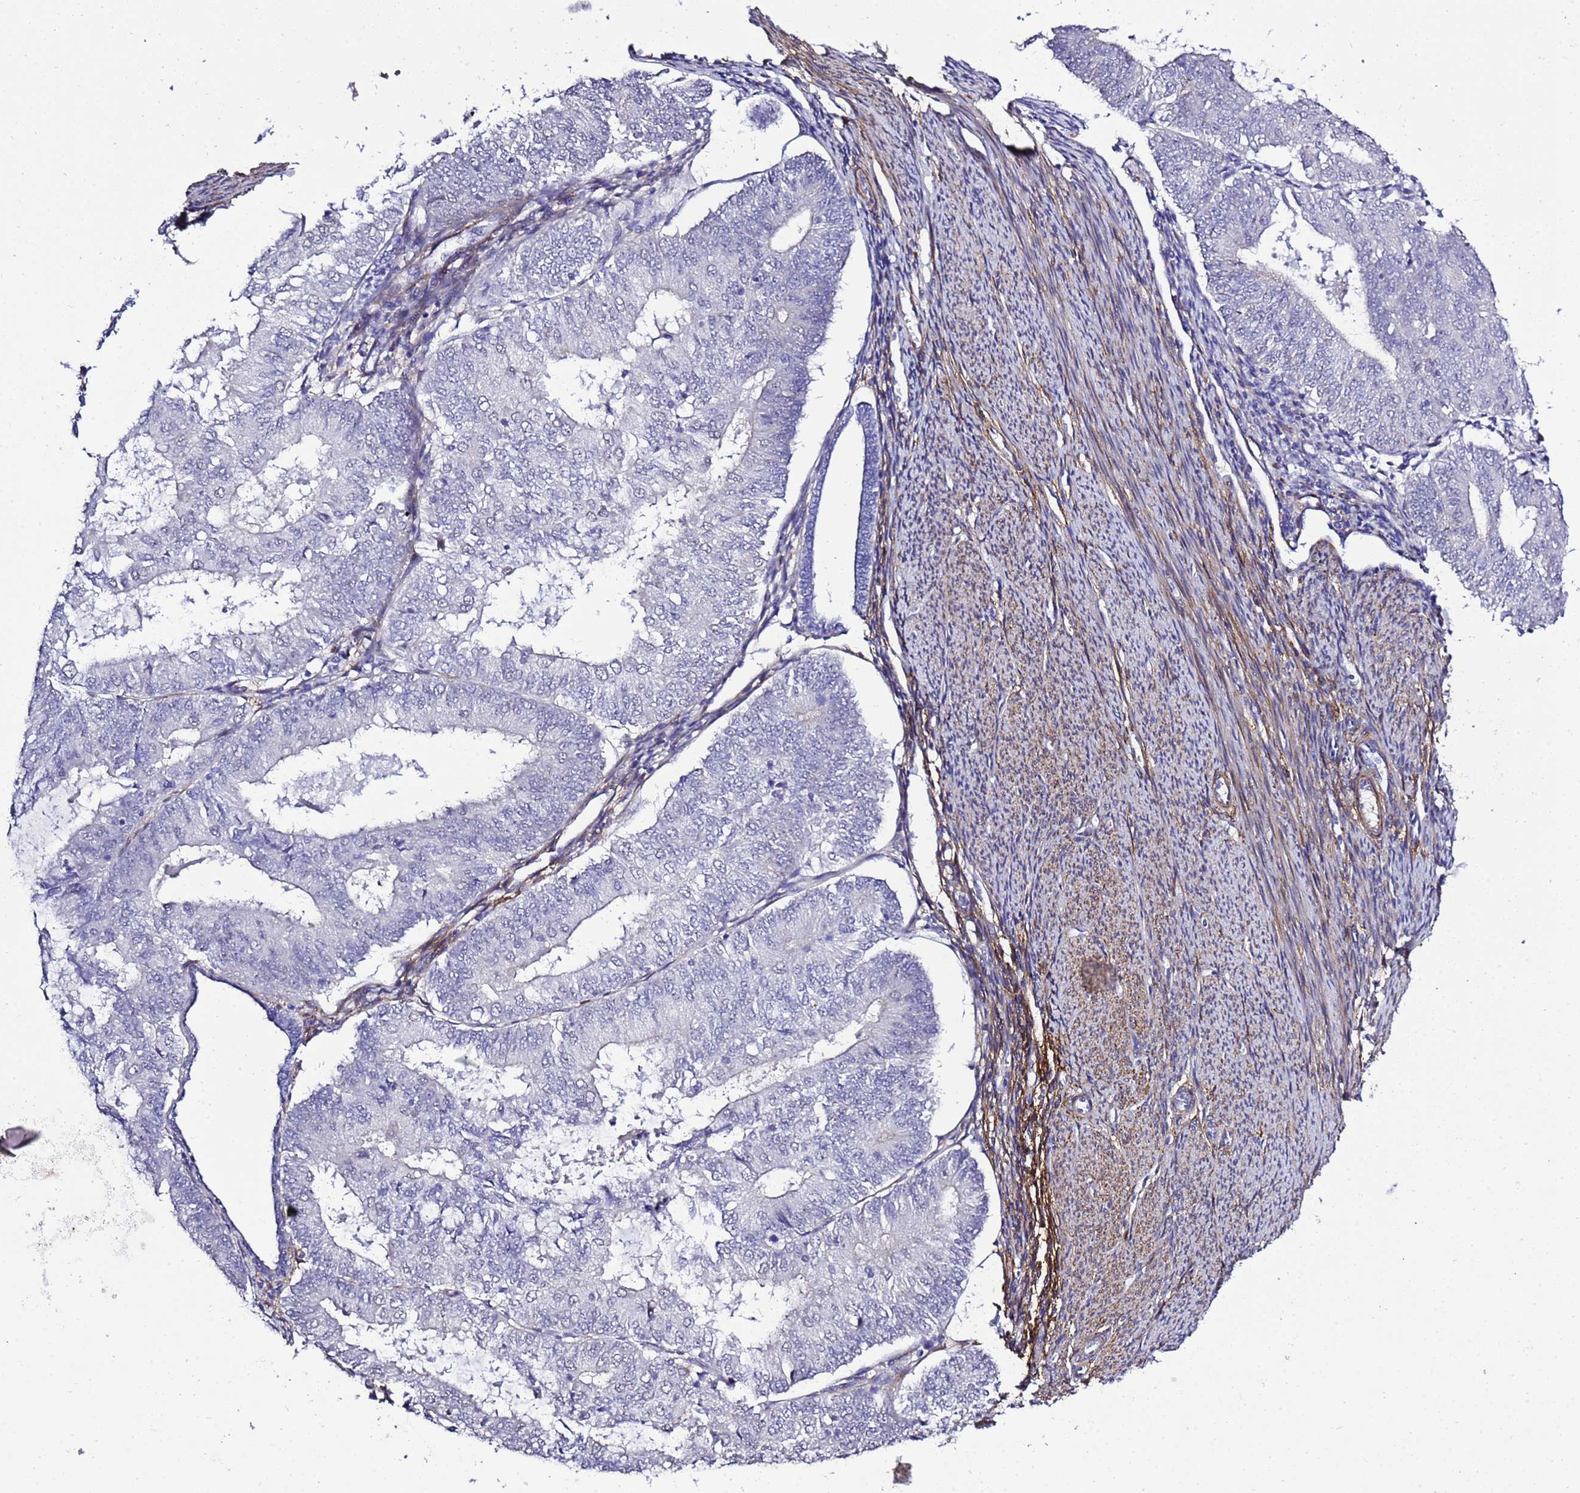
{"staining": {"intensity": "negative", "quantity": "none", "location": "none"}, "tissue": "endometrial cancer", "cell_type": "Tumor cells", "image_type": "cancer", "snomed": [{"axis": "morphology", "description": "Adenocarcinoma, NOS"}, {"axis": "topography", "description": "Endometrium"}], "caption": "An immunohistochemistry histopathology image of endometrial adenocarcinoma is shown. There is no staining in tumor cells of endometrial adenocarcinoma.", "gene": "GZF1", "patient": {"sex": "female", "age": 57}}